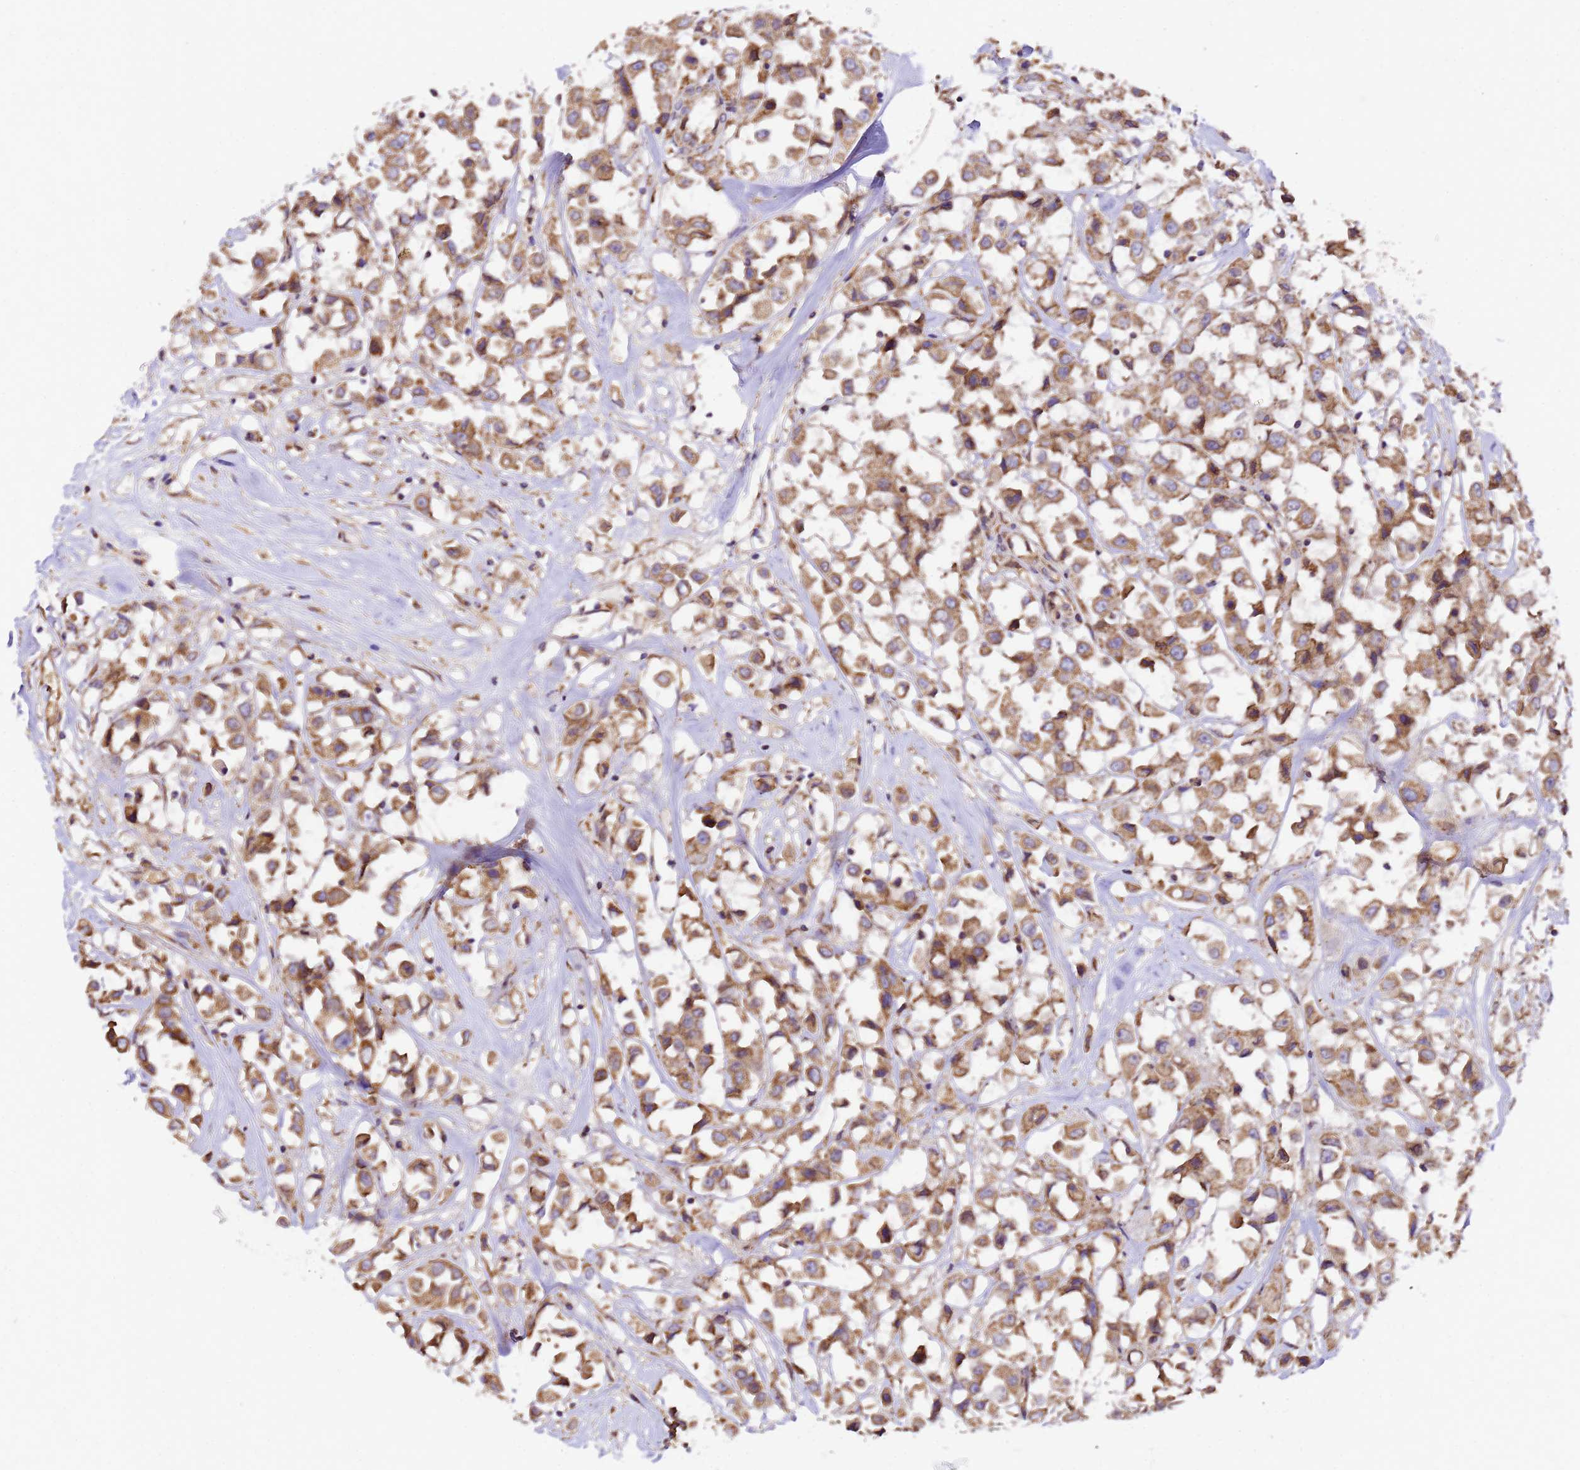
{"staining": {"intensity": "moderate", "quantity": ">75%", "location": "cytoplasmic/membranous"}, "tissue": "breast cancer", "cell_type": "Tumor cells", "image_type": "cancer", "snomed": [{"axis": "morphology", "description": "Duct carcinoma"}, {"axis": "topography", "description": "Breast"}], "caption": "Breast cancer (intraductal carcinoma) stained for a protein exhibits moderate cytoplasmic/membranous positivity in tumor cells. (DAB (3,3'-diaminobenzidine) = brown stain, brightfield microscopy at high magnification).", "gene": "LRRIQ1", "patient": {"sex": "female", "age": 61}}